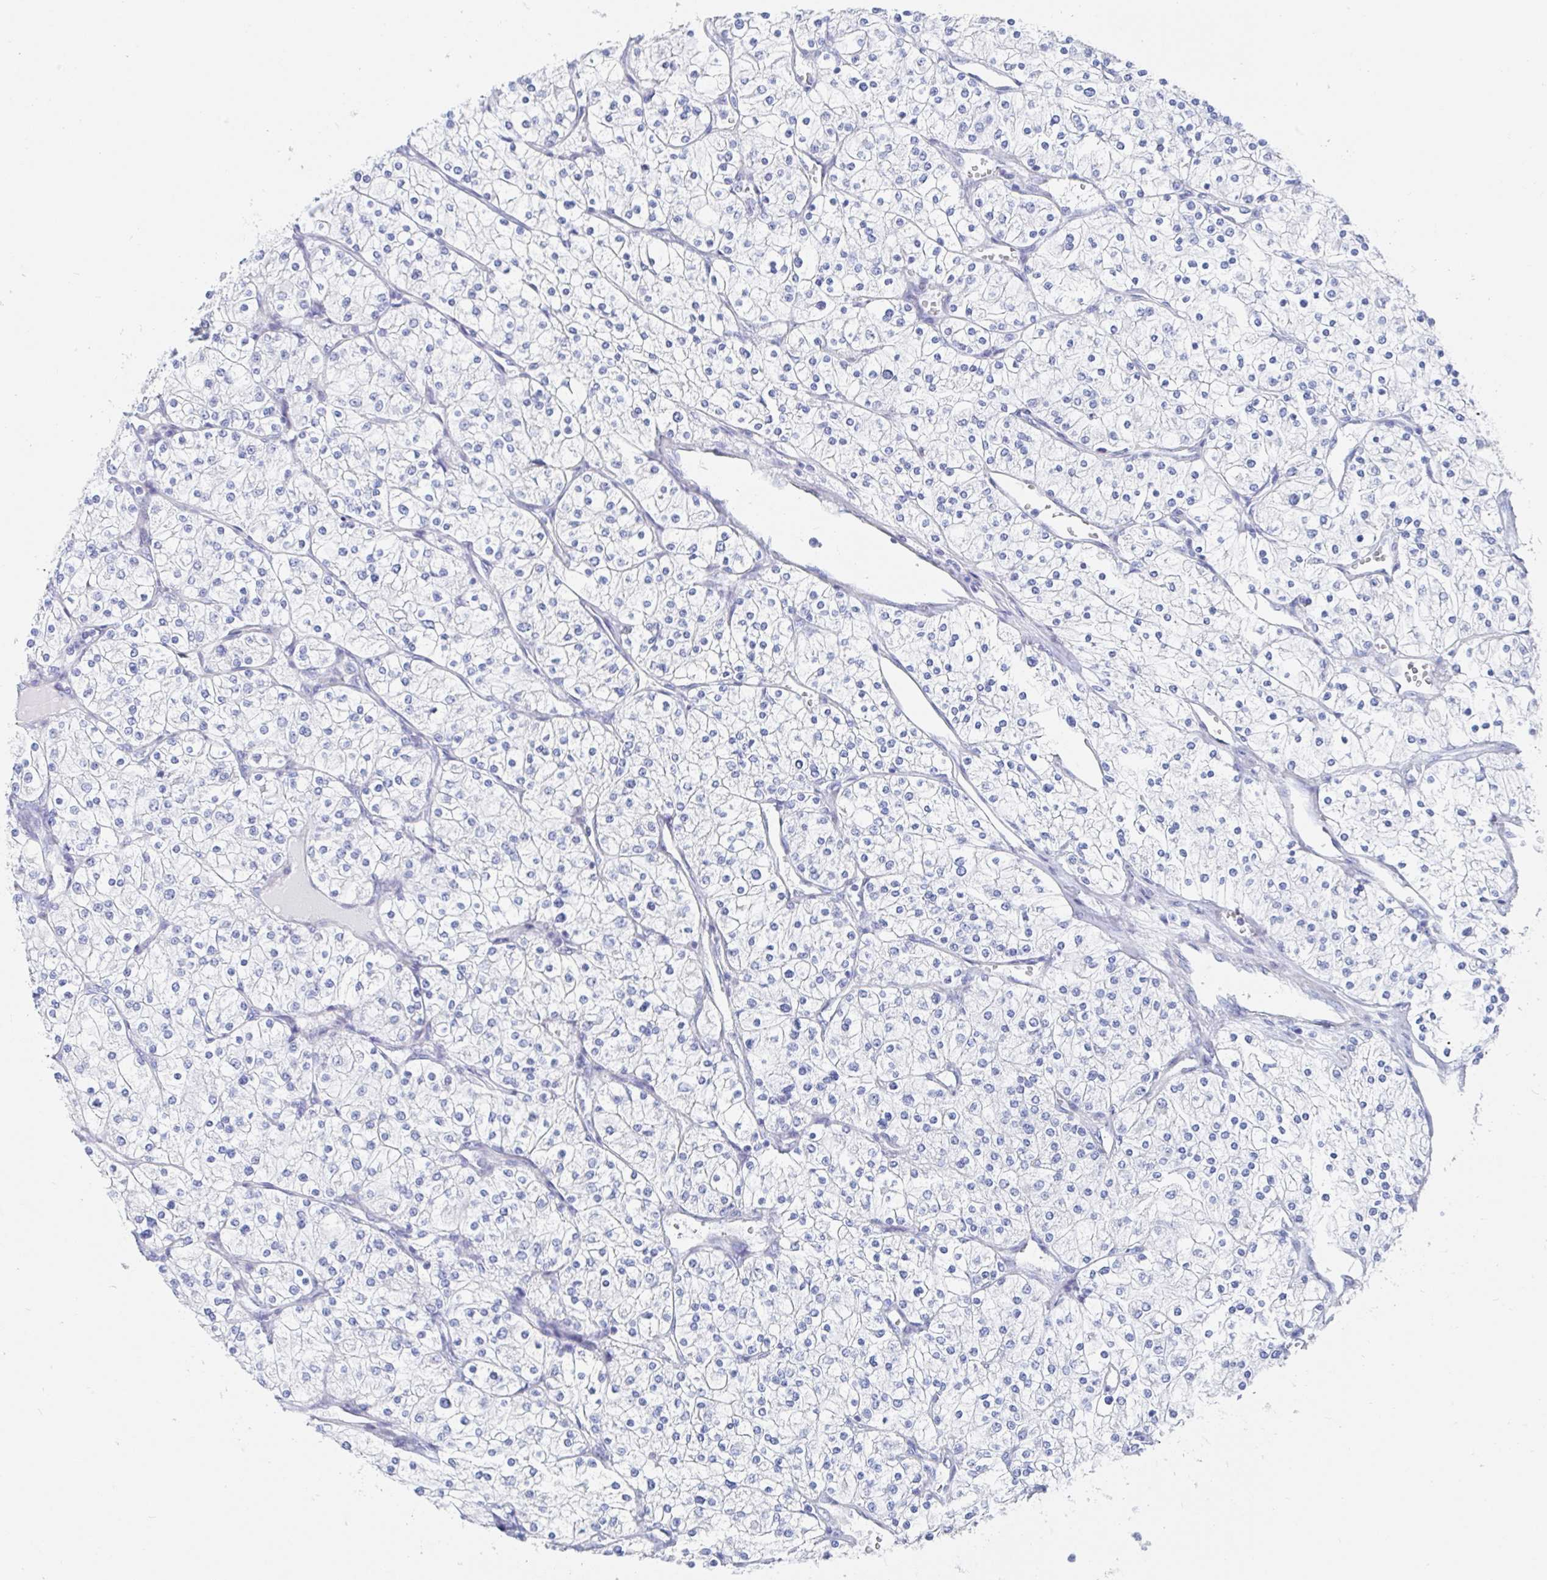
{"staining": {"intensity": "negative", "quantity": "none", "location": "none"}, "tissue": "renal cancer", "cell_type": "Tumor cells", "image_type": "cancer", "snomed": [{"axis": "morphology", "description": "Adenocarcinoma, NOS"}, {"axis": "topography", "description": "Kidney"}], "caption": "This is an immunohistochemistry photomicrograph of human renal cancer. There is no expression in tumor cells.", "gene": "PACSIN1", "patient": {"sex": "male", "age": 80}}